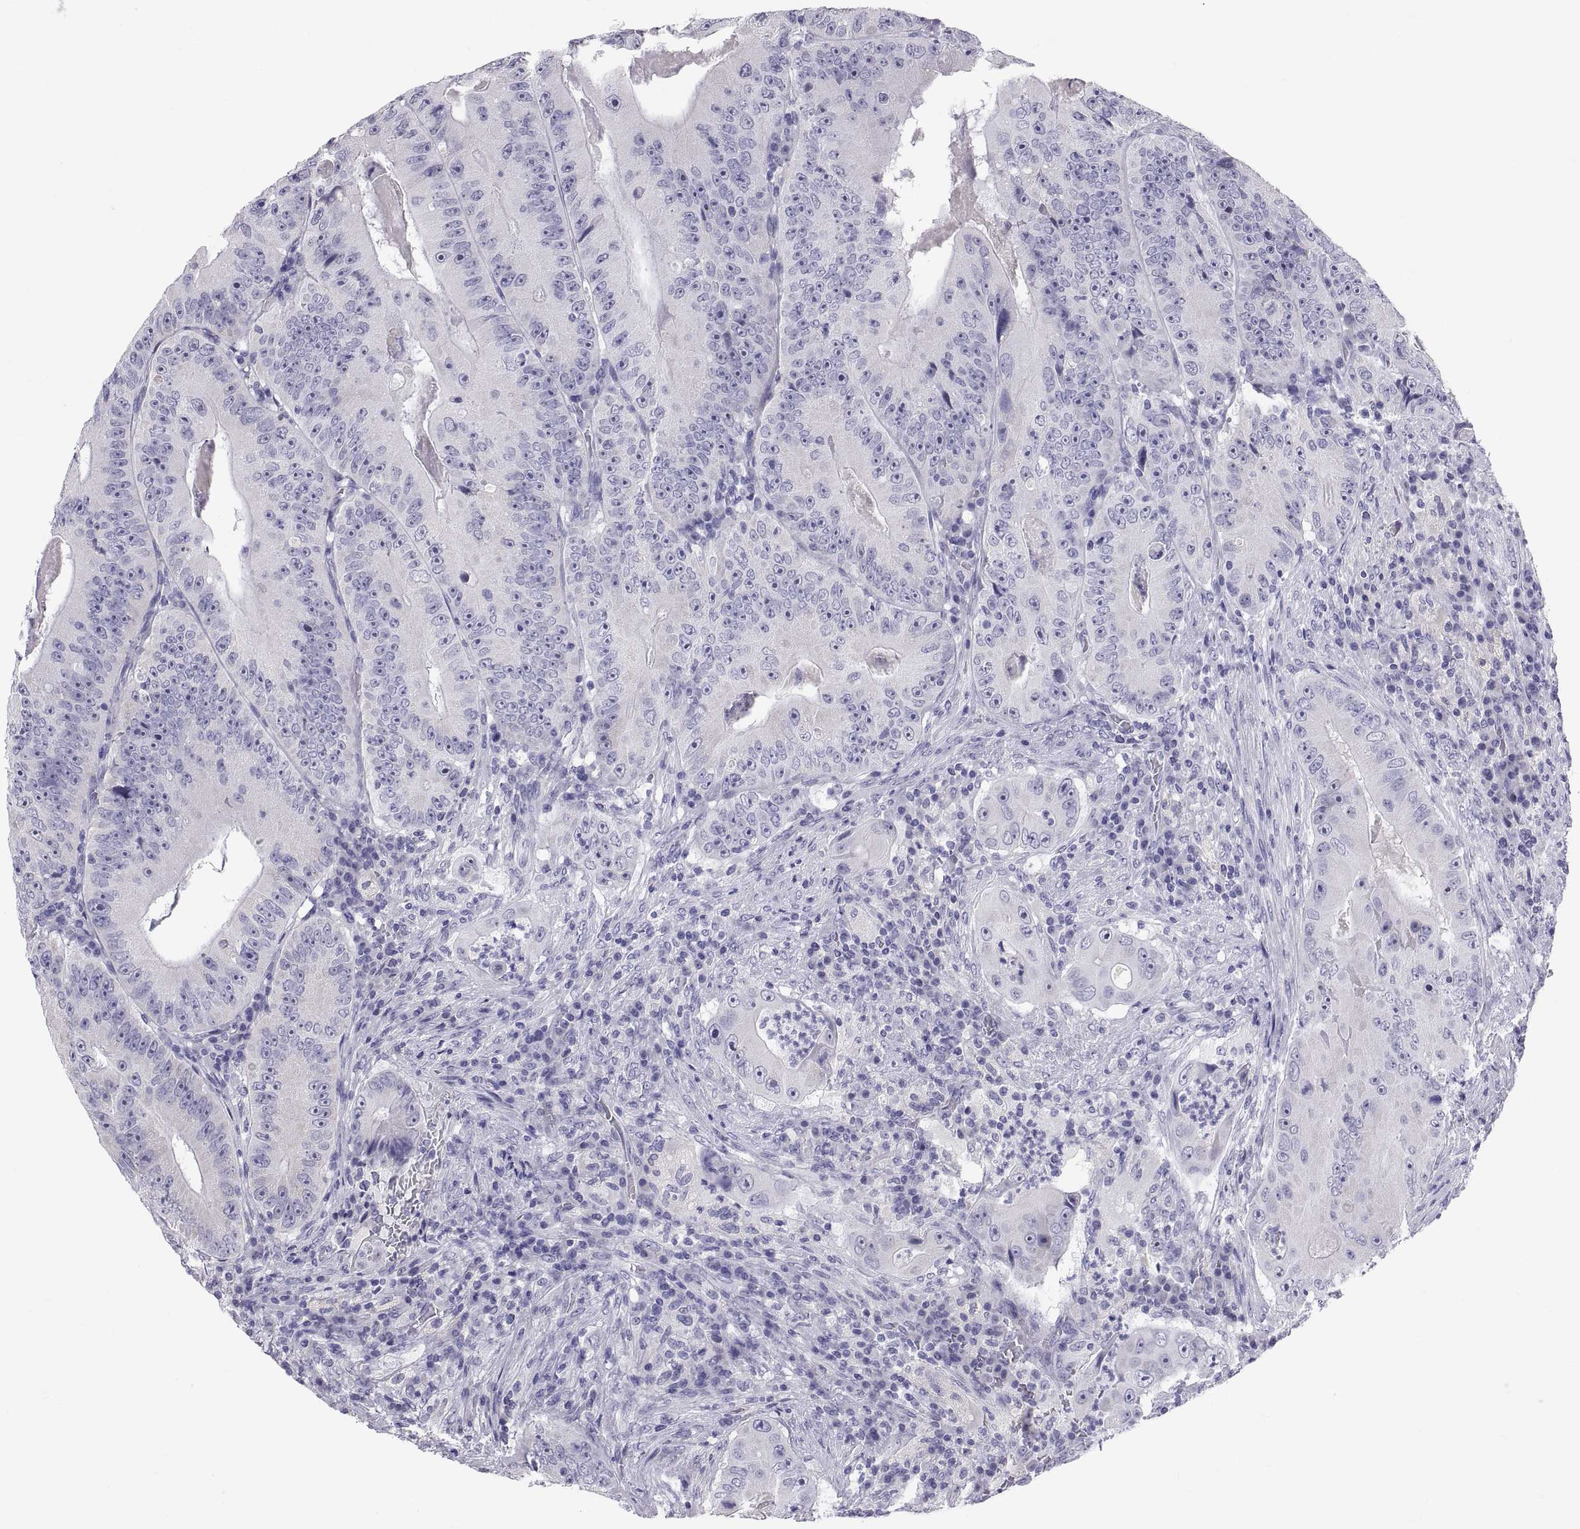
{"staining": {"intensity": "negative", "quantity": "none", "location": "none"}, "tissue": "colorectal cancer", "cell_type": "Tumor cells", "image_type": "cancer", "snomed": [{"axis": "morphology", "description": "Adenocarcinoma, NOS"}, {"axis": "topography", "description": "Colon"}], "caption": "An immunohistochemistry histopathology image of colorectal cancer (adenocarcinoma) is shown. There is no staining in tumor cells of colorectal cancer (adenocarcinoma).", "gene": "FAM170A", "patient": {"sex": "female", "age": 86}}